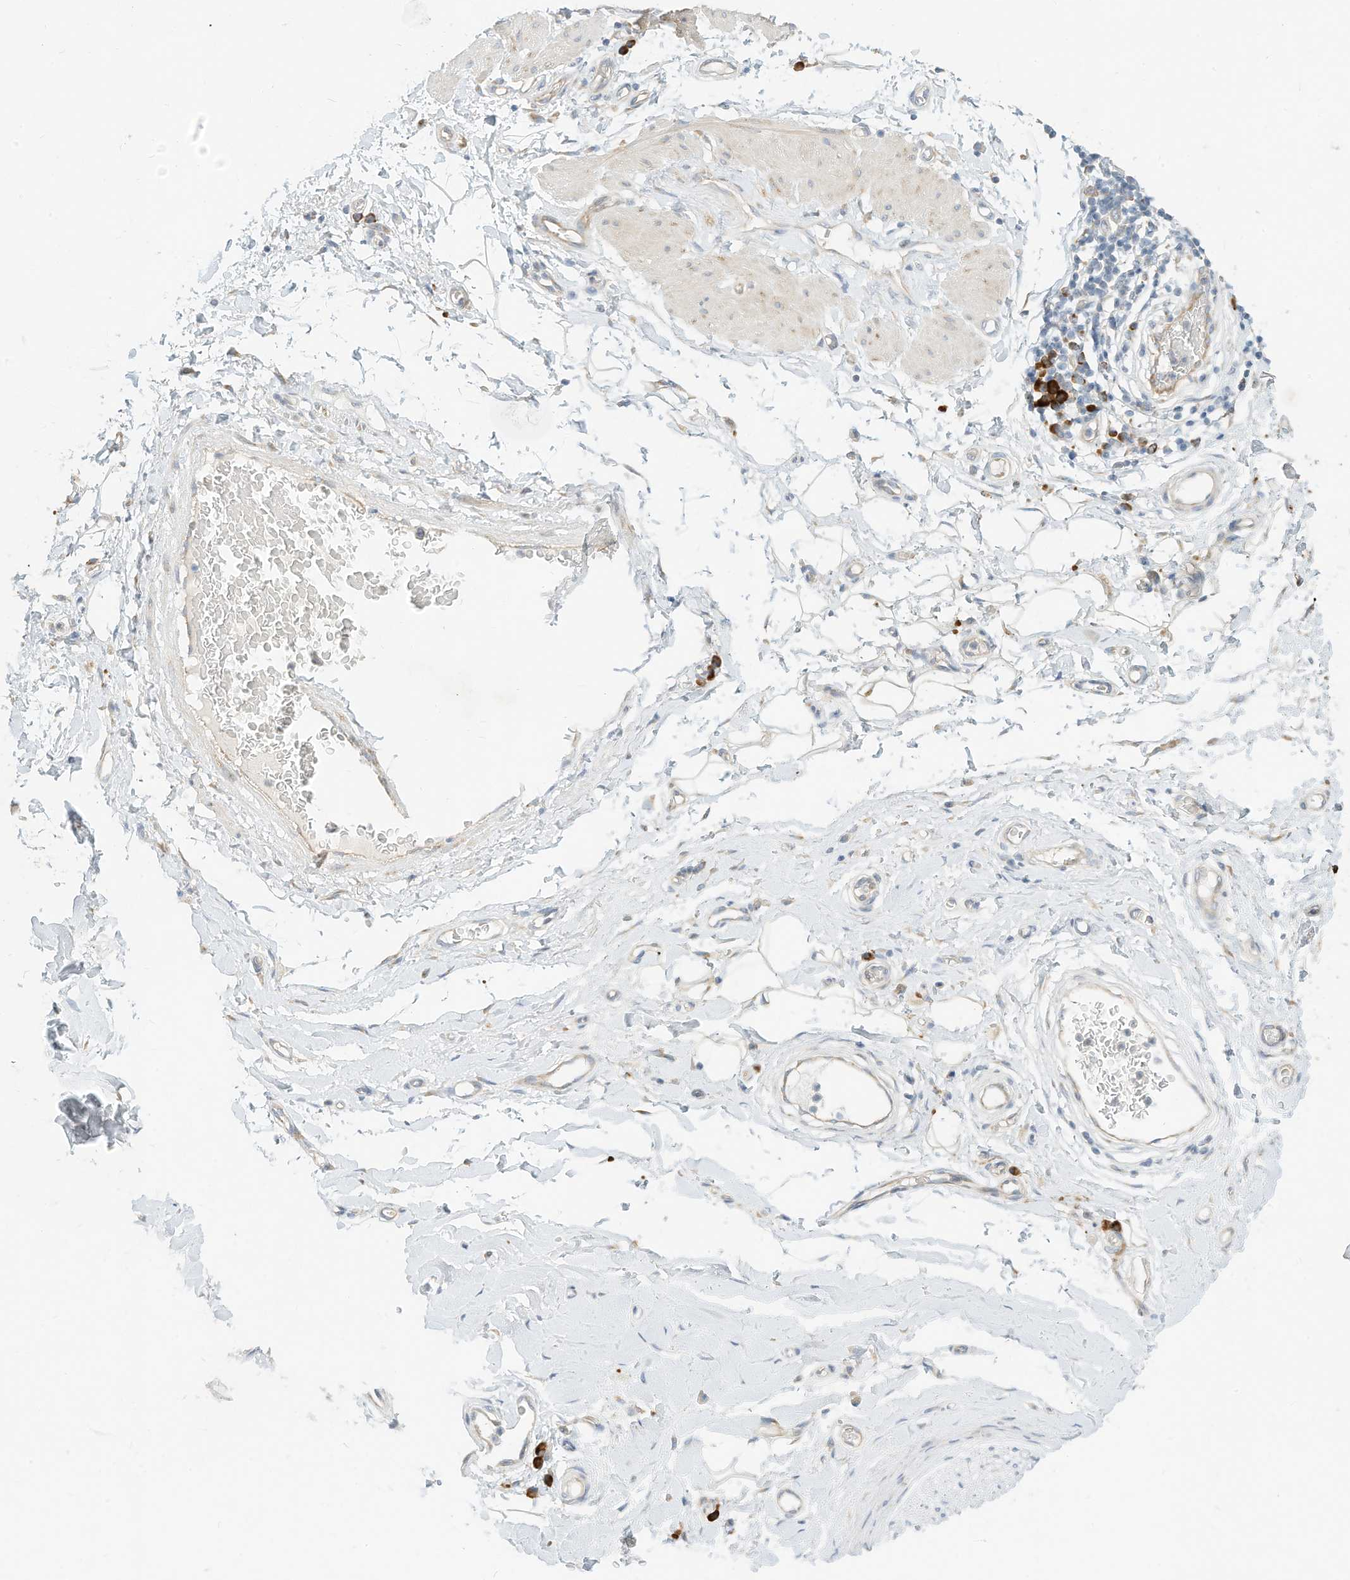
{"staining": {"intensity": "negative", "quantity": "none", "location": "none"}, "tissue": "adipose tissue", "cell_type": "Adipocytes", "image_type": "normal", "snomed": [{"axis": "morphology", "description": "Normal tissue, NOS"}, {"axis": "morphology", "description": "Adenocarcinoma, NOS"}, {"axis": "topography", "description": "Stomach, upper"}, {"axis": "topography", "description": "Peripheral nerve tissue"}], "caption": "Immunohistochemistry micrograph of normal human adipose tissue stained for a protein (brown), which displays no positivity in adipocytes.", "gene": "STT3A", "patient": {"sex": "male", "age": 62}}